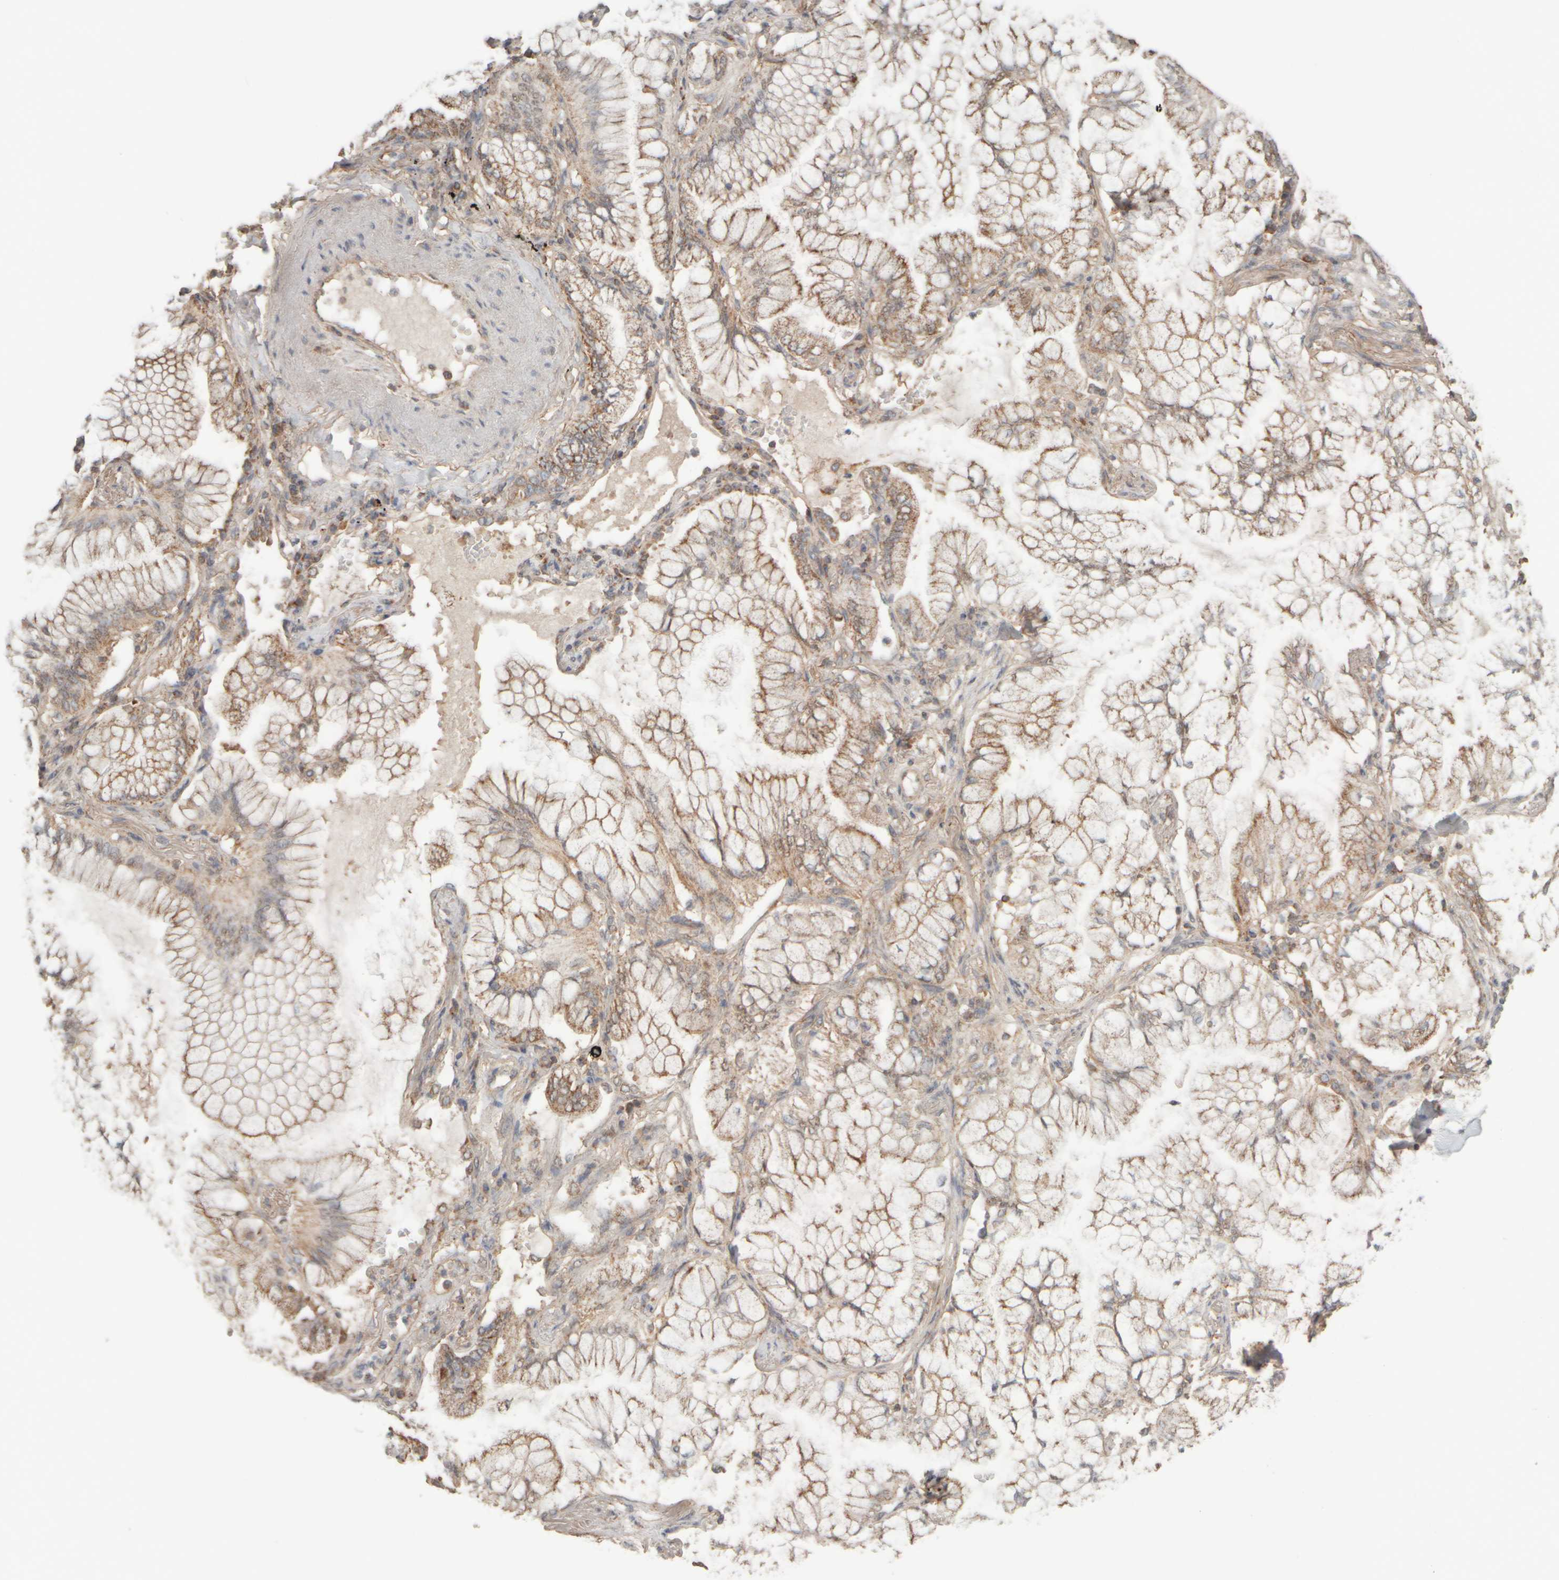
{"staining": {"intensity": "moderate", "quantity": ">75%", "location": "cytoplasmic/membranous"}, "tissue": "lung cancer", "cell_type": "Tumor cells", "image_type": "cancer", "snomed": [{"axis": "morphology", "description": "Adenocarcinoma, NOS"}, {"axis": "topography", "description": "Lung"}], "caption": "An immunohistochemistry histopathology image of neoplastic tissue is shown. Protein staining in brown shows moderate cytoplasmic/membranous positivity in lung cancer (adenocarcinoma) within tumor cells.", "gene": "EIF2B3", "patient": {"sex": "female", "age": 70}}